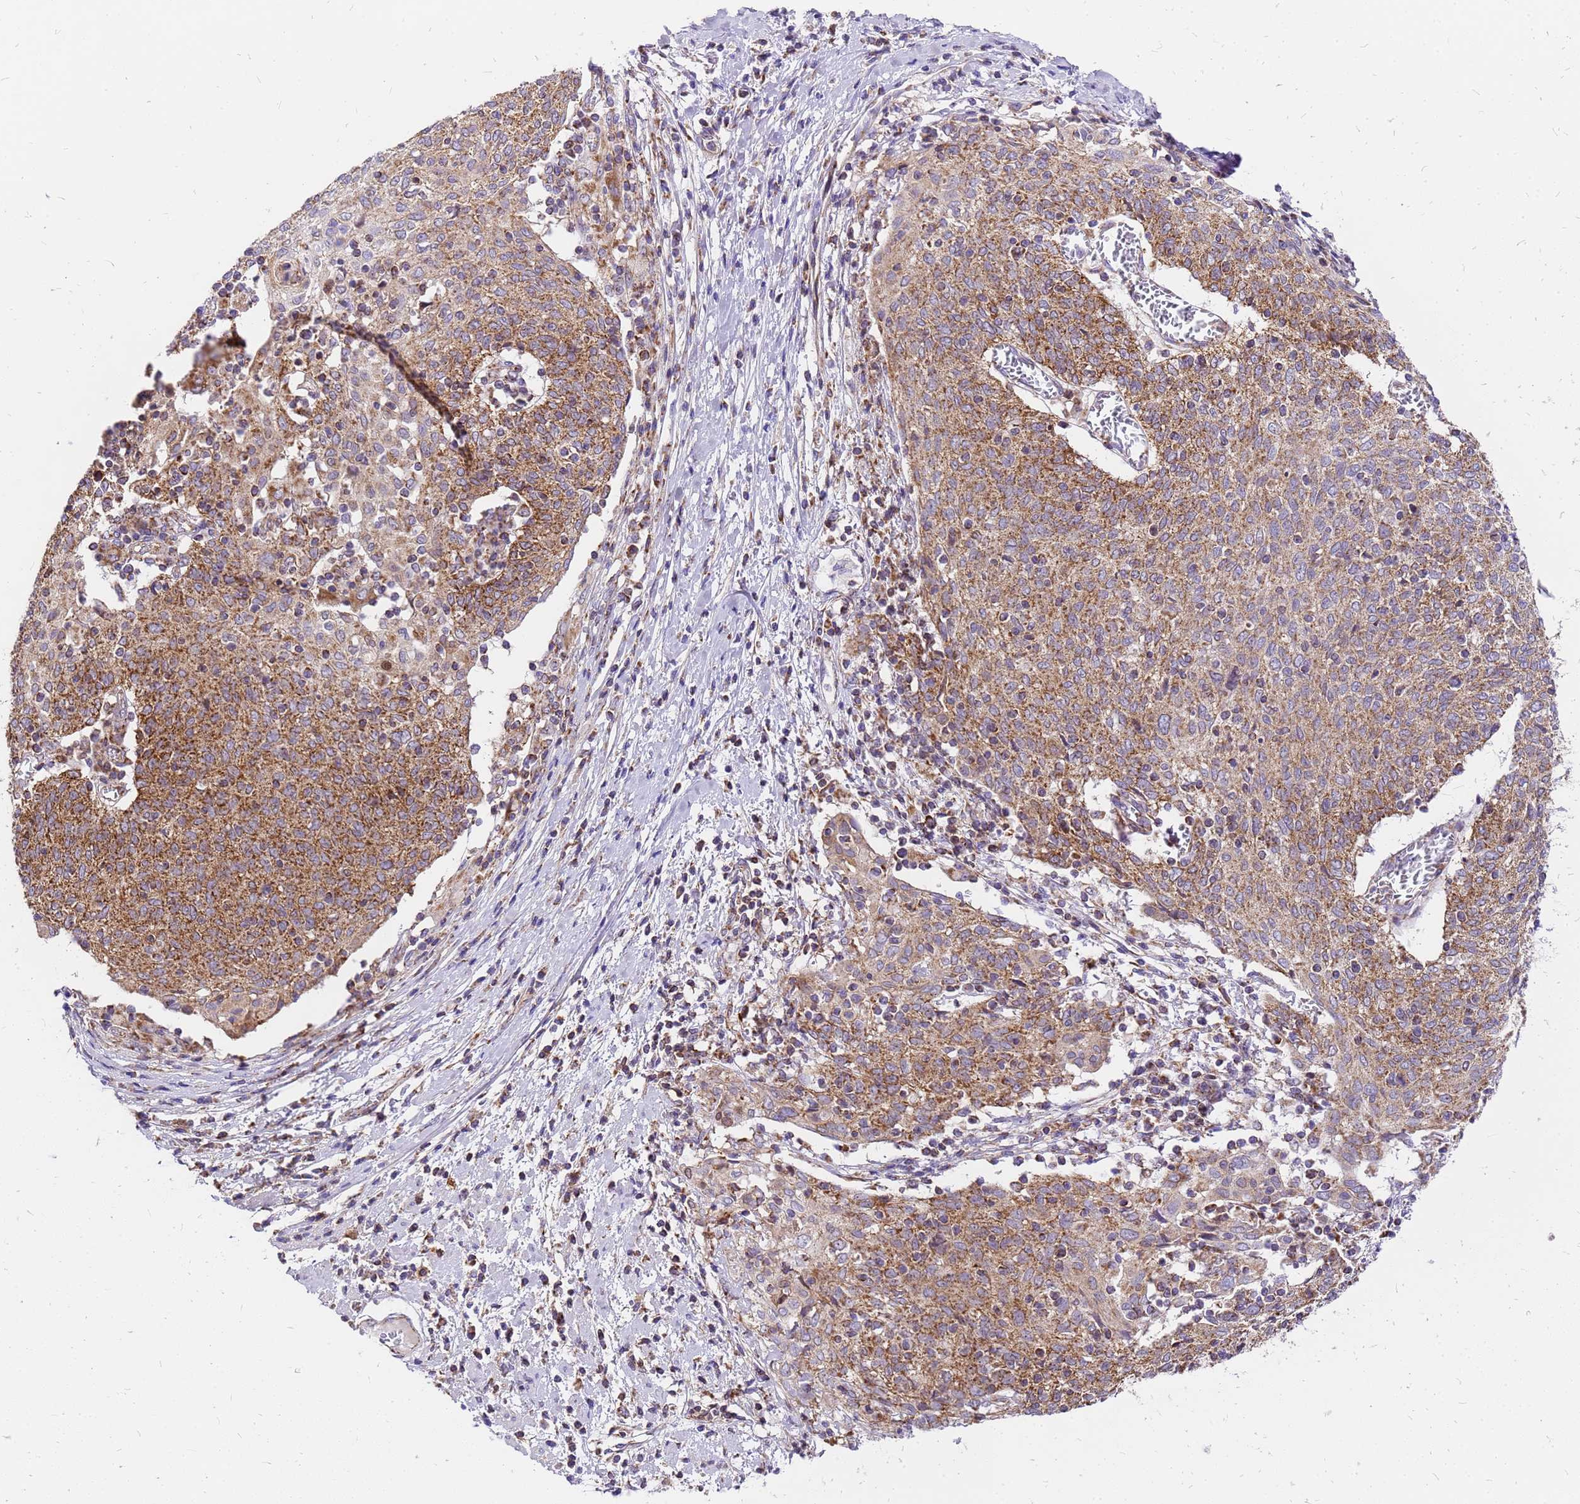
{"staining": {"intensity": "moderate", "quantity": ">75%", "location": "cytoplasmic/membranous"}, "tissue": "cervical cancer", "cell_type": "Tumor cells", "image_type": "cancer", "snomed": [{"axis": "morphology", "description": "Squamous cell carcinoma, NOS"}, {"axis": "topography", "description": "Cervix"}], "caption": "Immunohistochemistry (IHC) (DAB (3,3'-diaminobenzidine)) staining of human cervical cancer (squamous cell carcinoma) demonstrates moderate cytoplasmic/membranous protein expression in approximately >75% of tumor cells. (Brightfield microscopy of DAB IHC at high magnification).", "gene": "MRPS26", "patient": {"sex": "female", "age": 52}}